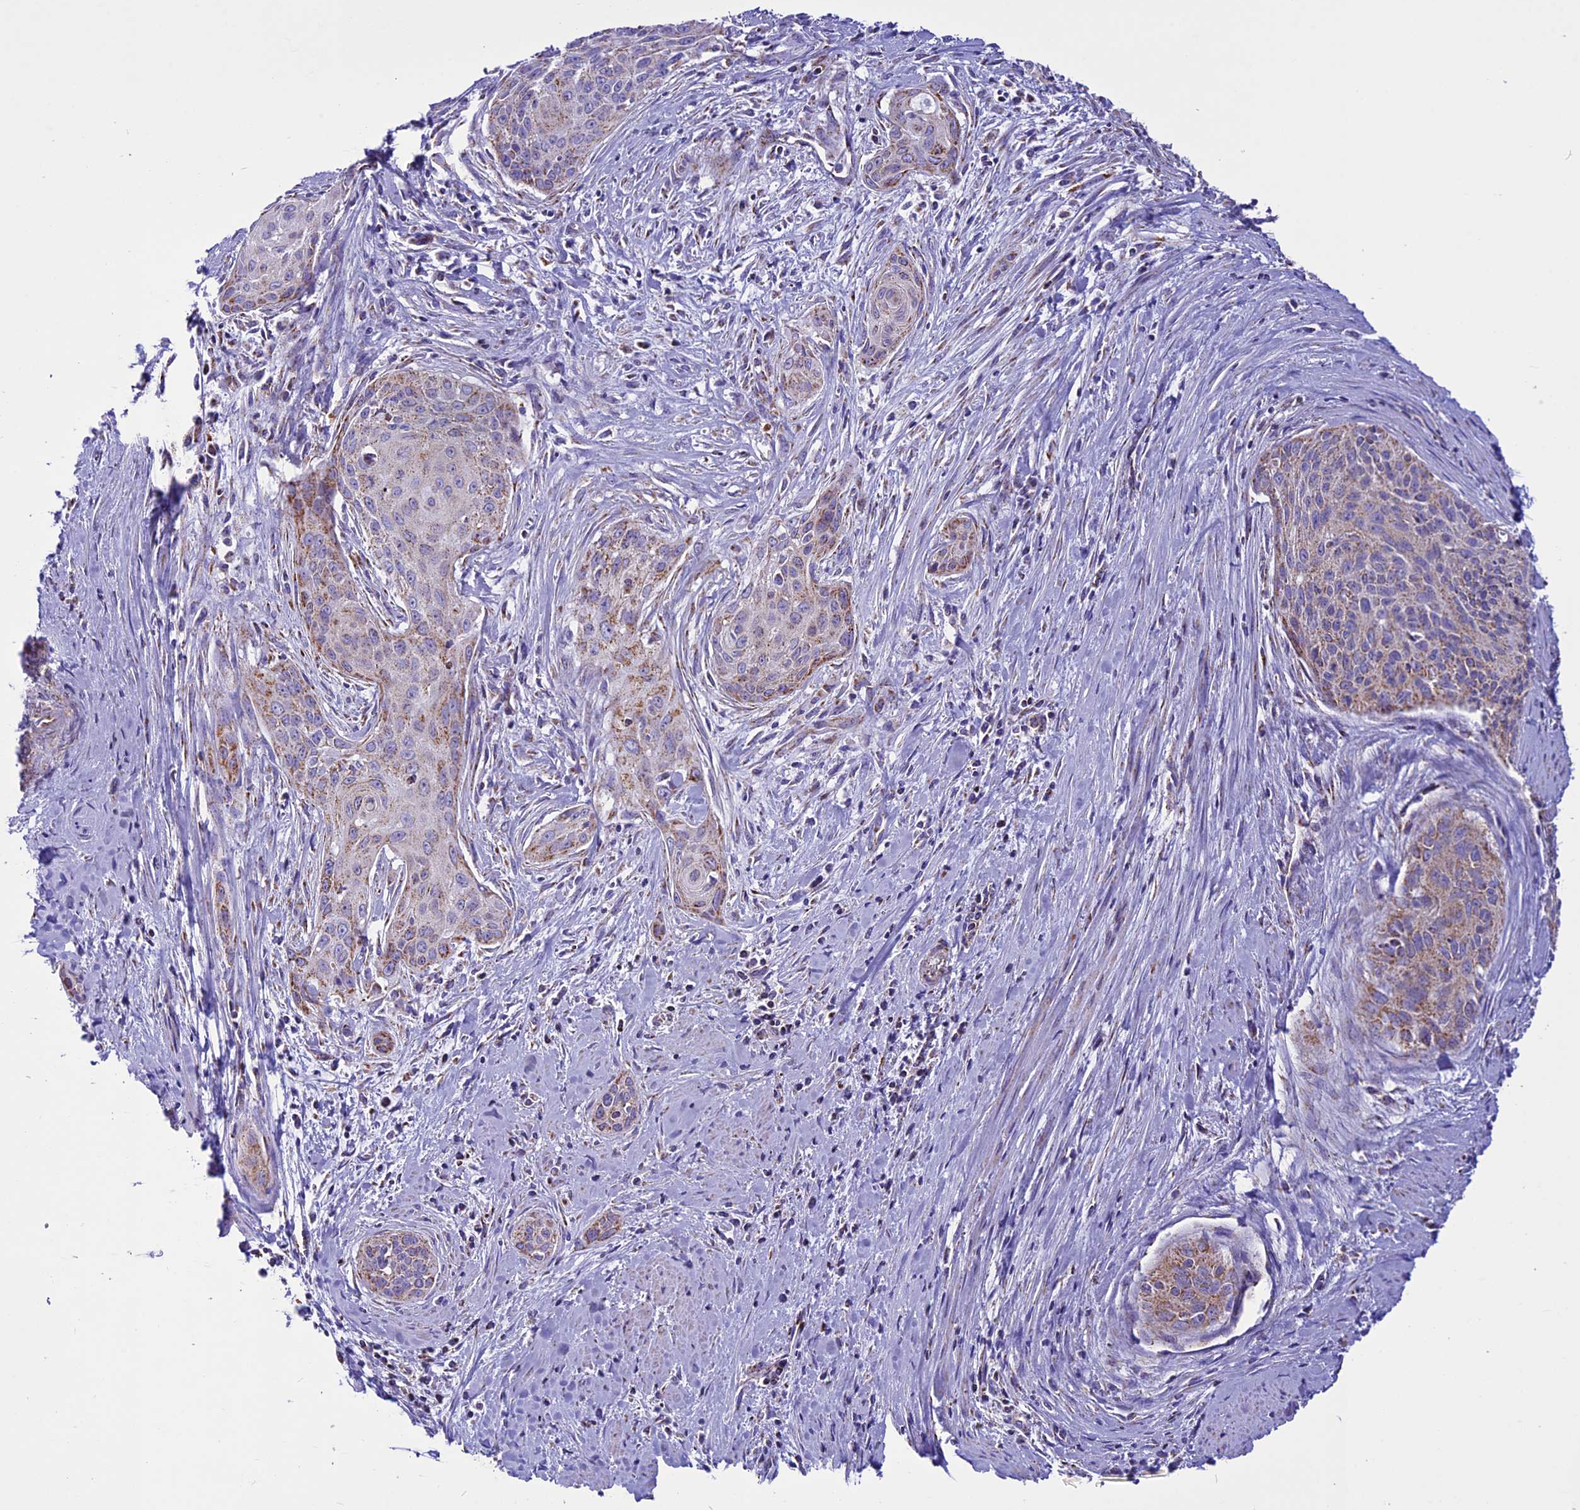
{"staining": {"intensity": "moderate", "quantity": "<25%", "location": "cytoplasmic/membranous"}, "tissue": "cervical cancer", "cell_type": "Tumor cells", "image_type": "cancer", "snomed": [{"axis": "morphology", "description": "Squamous cell carcinoma, NOS"}, {"axis": "topography", "description": "Cervix"}], "caption": "Cervical squamous cell carcinoma stained with DAB (3,3'-diaminobenzidine) immunohistochemistry reveals low levels of moderate cytoplasmic/membranous positivity in approximately <25% of tumor cells.", "gene": "ICA1L", "patient": {"sex": "female", "age": 55}}